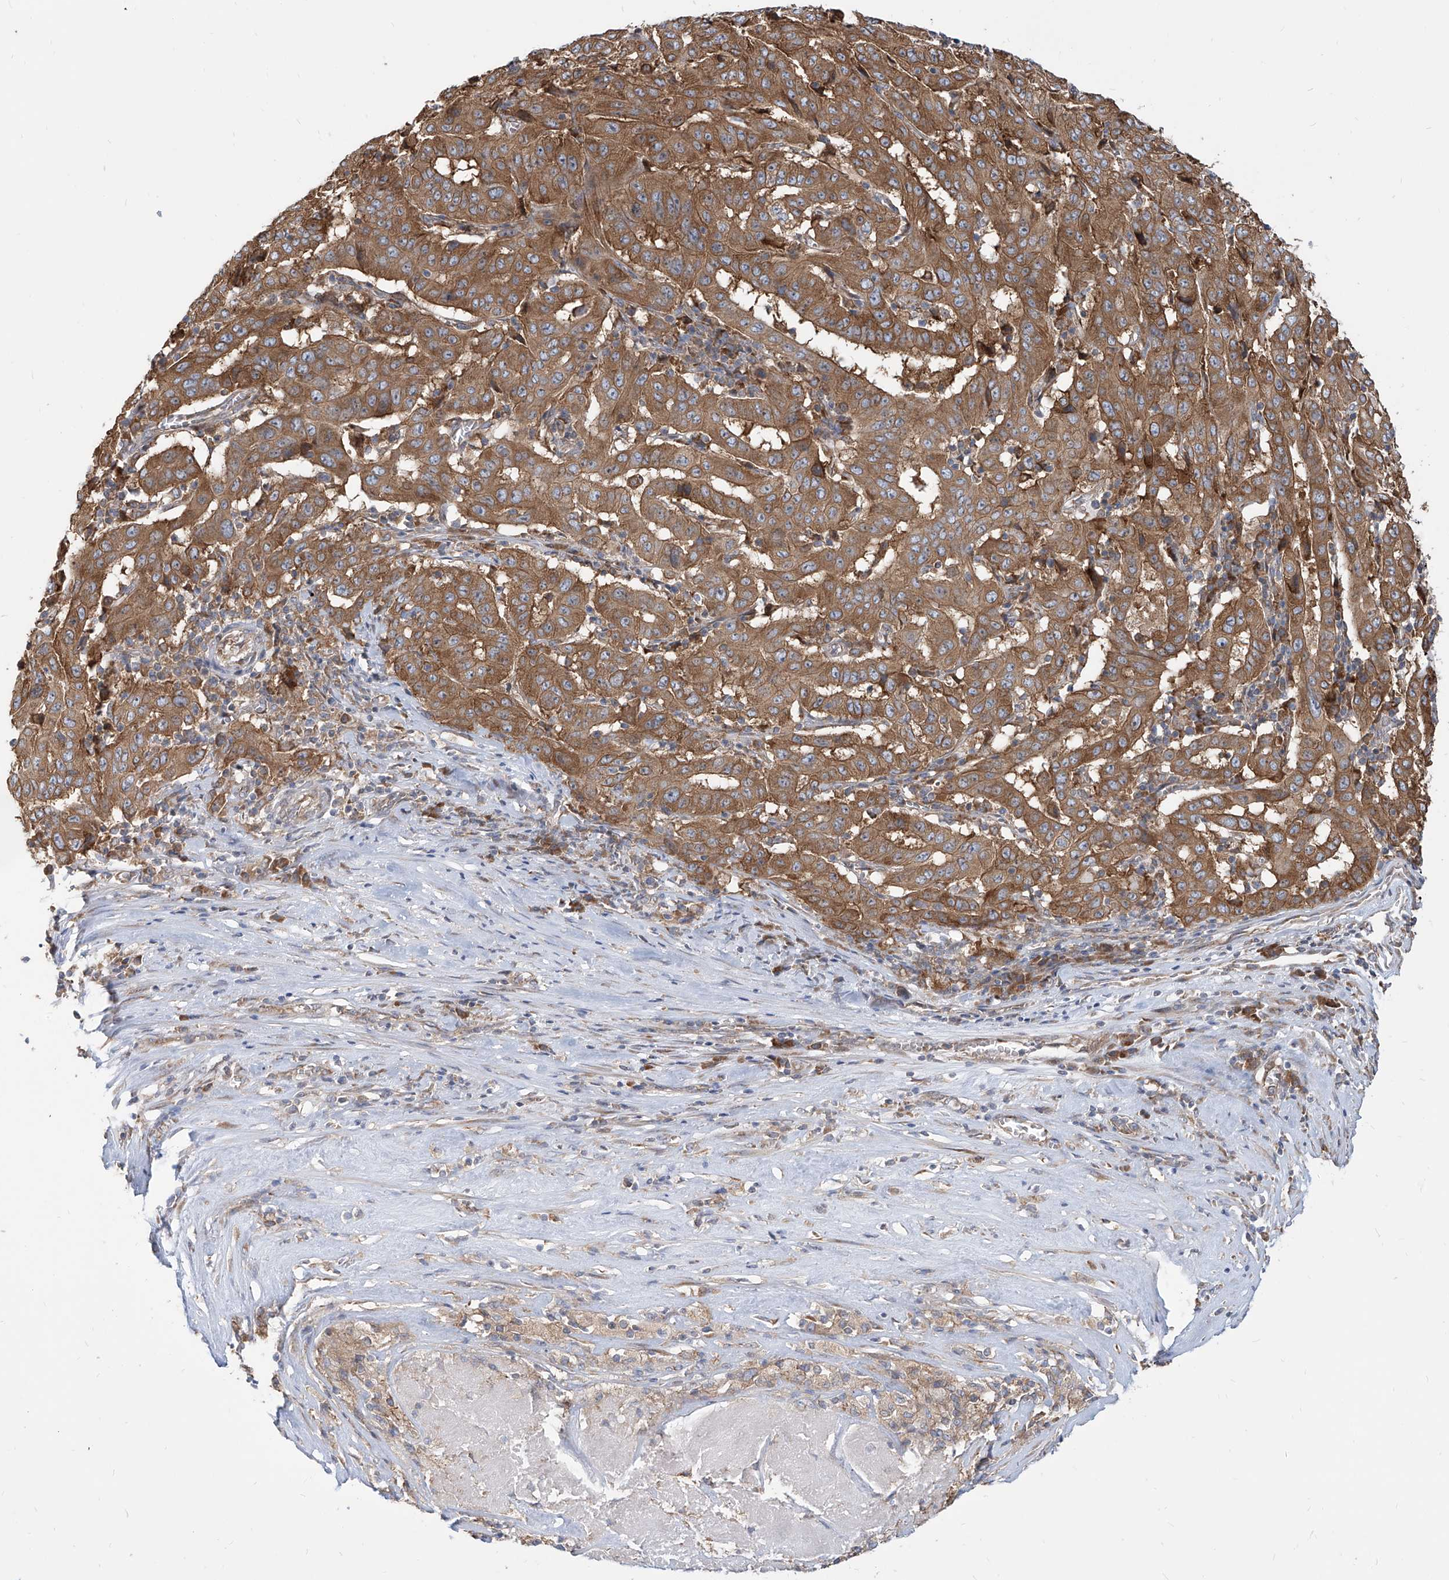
{"staining": {"intensity": "moderate", "quantity": ">75%", "location": "cytoplasmic/membranous"}, "tissue": "pancreatic cancer", "cell_type": "Tumor cells", "image_type": "cancer", "snomed": [{"axis": "morphology", "description": "Adenocarcinoma, NOS"}, {"axis": "topography", "description": "Pancreas"}], "caption": "Moderate cytoplasmic/membranous positivity is present in approximately >75% of tumor cells in pancreatic cancer. The protein of interest is stained brown, and the nuclei are stained in blue (DAB (3,3'-diaminobenzidine) IHC with brightfield microscopy, high magnification).", "gene": "FAM83B", "patient": {"sex": "male", "age": 63}}